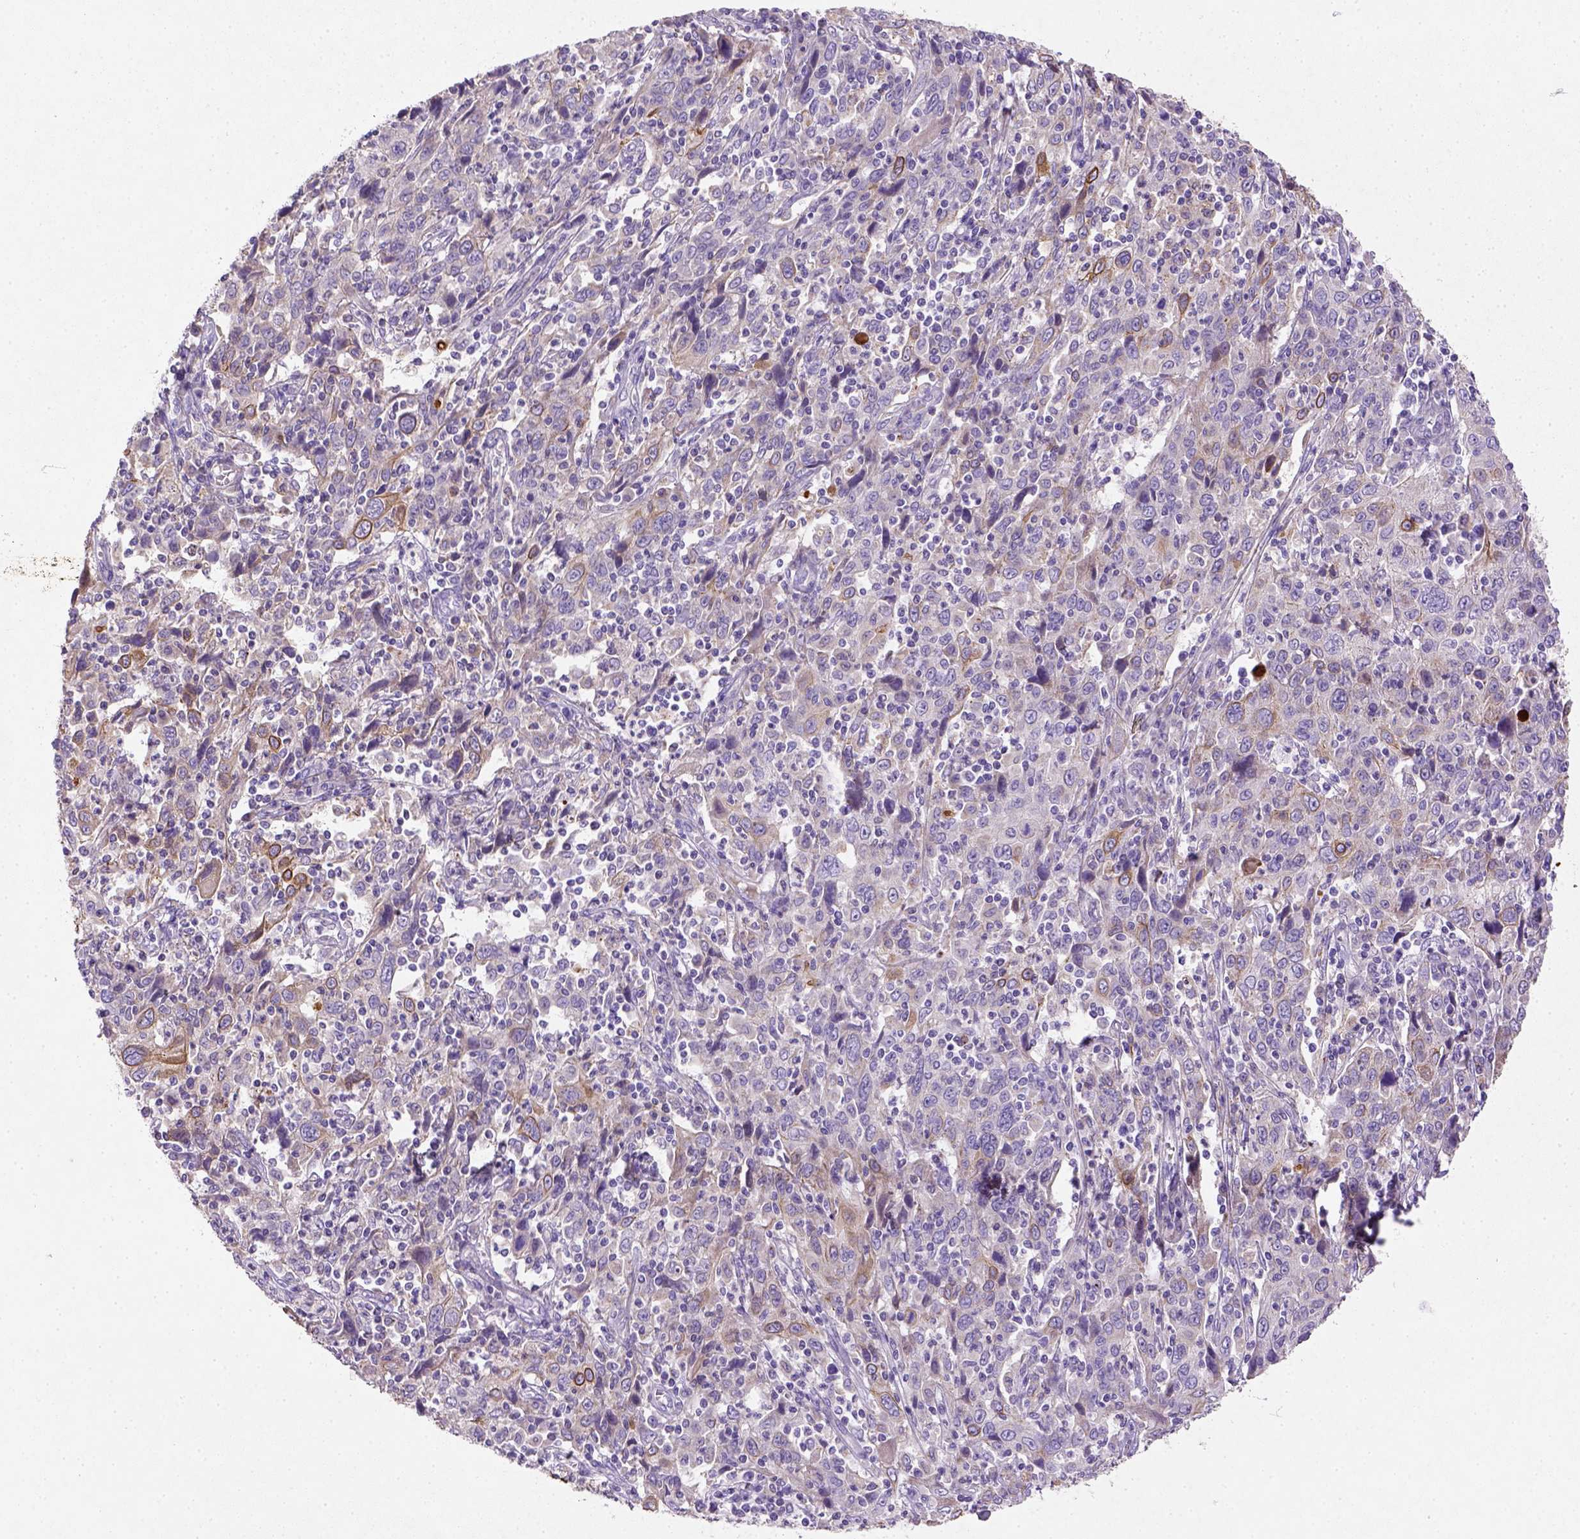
{"staining": {"intensity": "moderate", "quantity": "<25%", "location": "cytoplasmic/membranous"}, "tissue": "cervical cancer", "cell_type": "Tumor cells", "image_type": "cancer", "snomed": [{"axis": "morphology", "description": "Squamous cell carcinoma, NOS"}, {"axis": "topography", "description": "Cervix"}], "caption": "Immunohistochemistry (DAB (3,3'-diaminobenzidine)) staining of human cervical cancer demonstrates moderate cytoplasmic/membranous protein positivity in about <25% of tumor cells. (Stains: DAB in brown, nuclei in blue, Microscopy: brightfield microscopy at high magnification).", "gene": "NUDT2", "patient": {"sex": "female", "age": 46}}